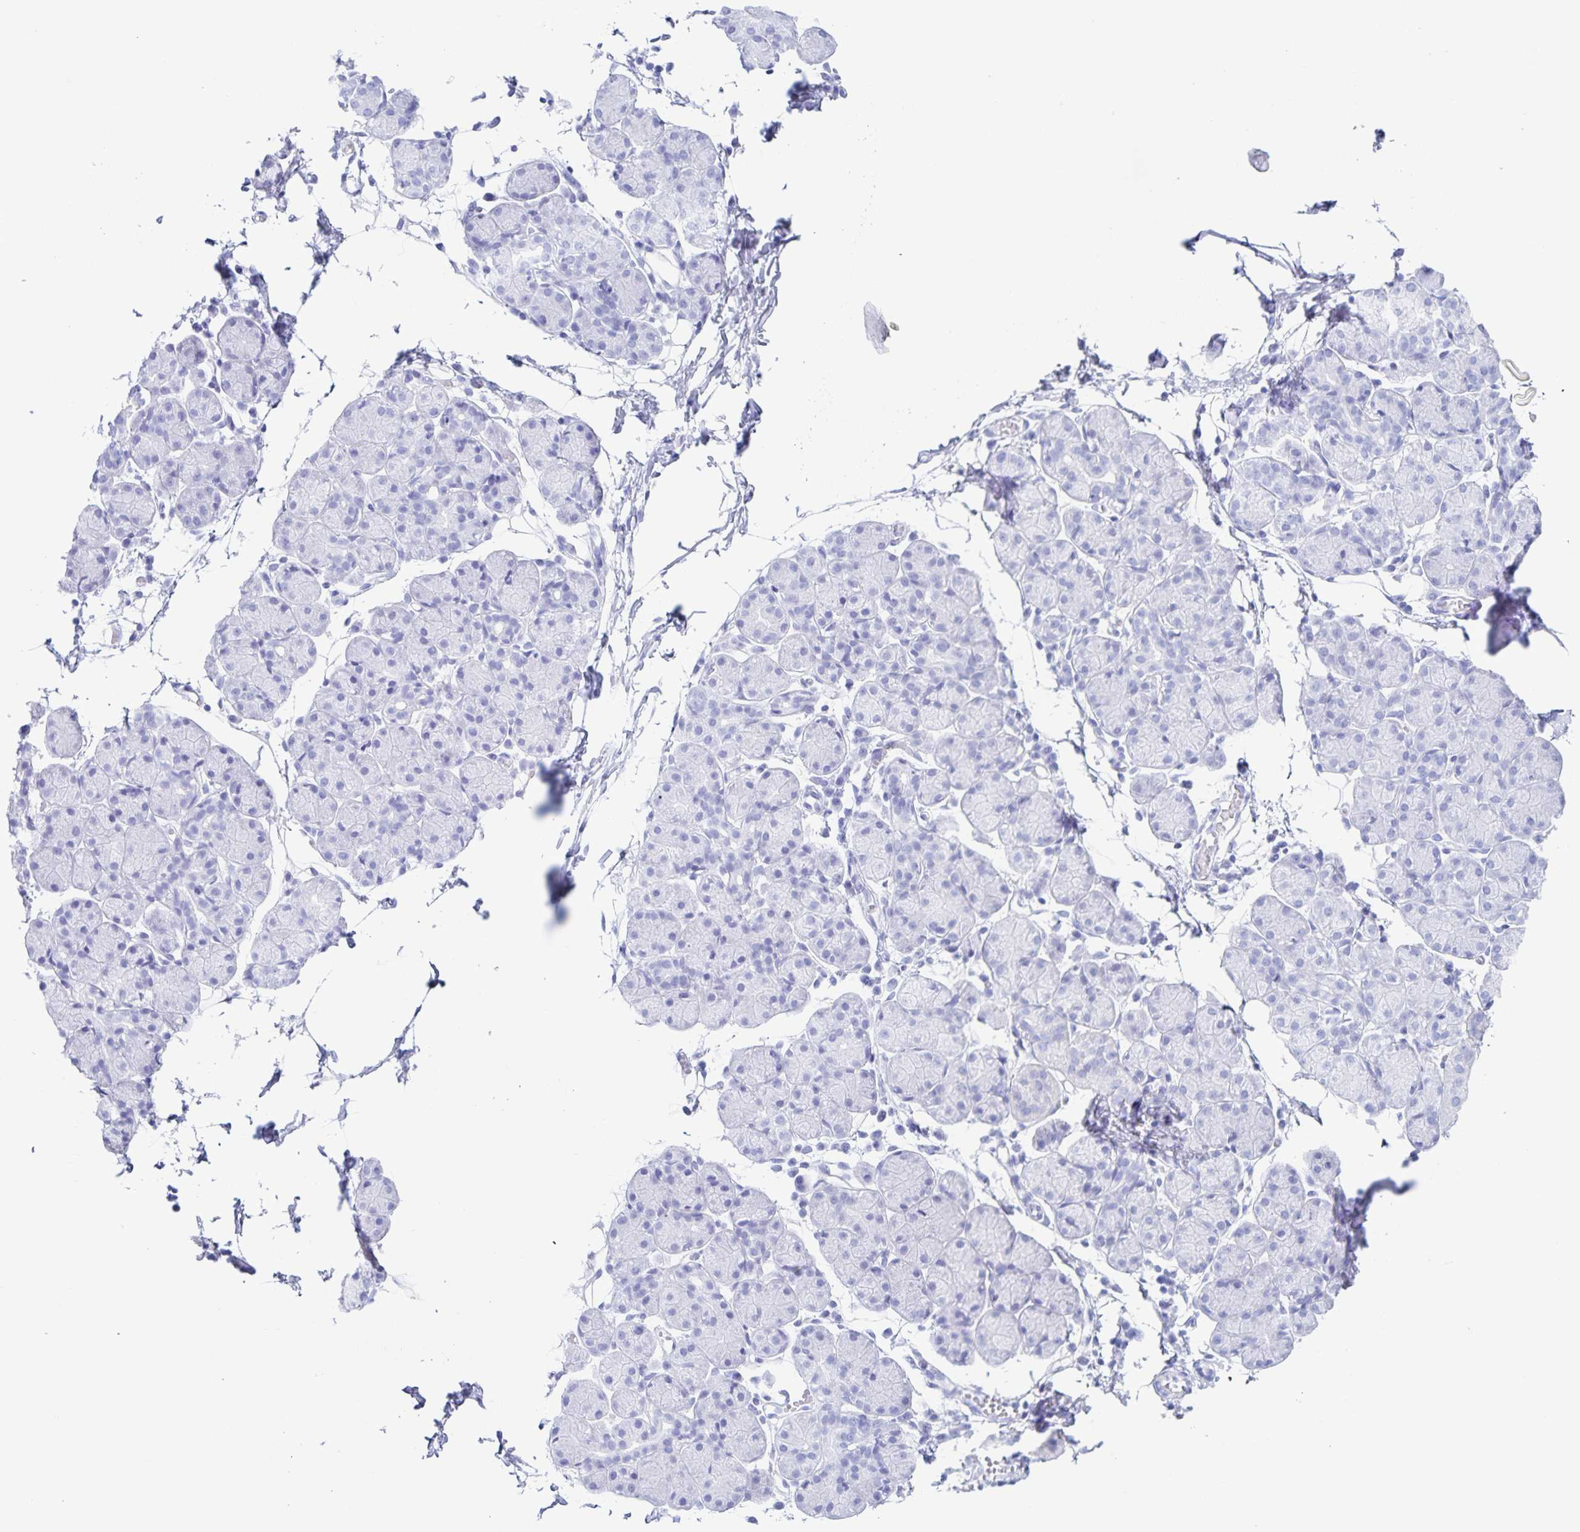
{"staining": {"intensity": "negative", "quantity": "none", "location": "none"}, "tissue": "salivary gland", "cell_type": "Glandular cells", "image_type": "normal", "snomed": [{"axis": "morphology", "description": "Normal tissue, NOS"}, {"axis": "morphology", "description": "Inflammation, NOS"}, {"axis": "topography", "description": "Lymph node"}, {"axis": "topography", "description": "Salivary gland"}], "caption": "Immunohistochemistry (IHC) image of unremarkable salivary gland: salivary gland stained with DAB shows no significant protein positivity in glandular cells.", "gene": "C12orf56", "patient": {"sex": "male", "age": 3}}